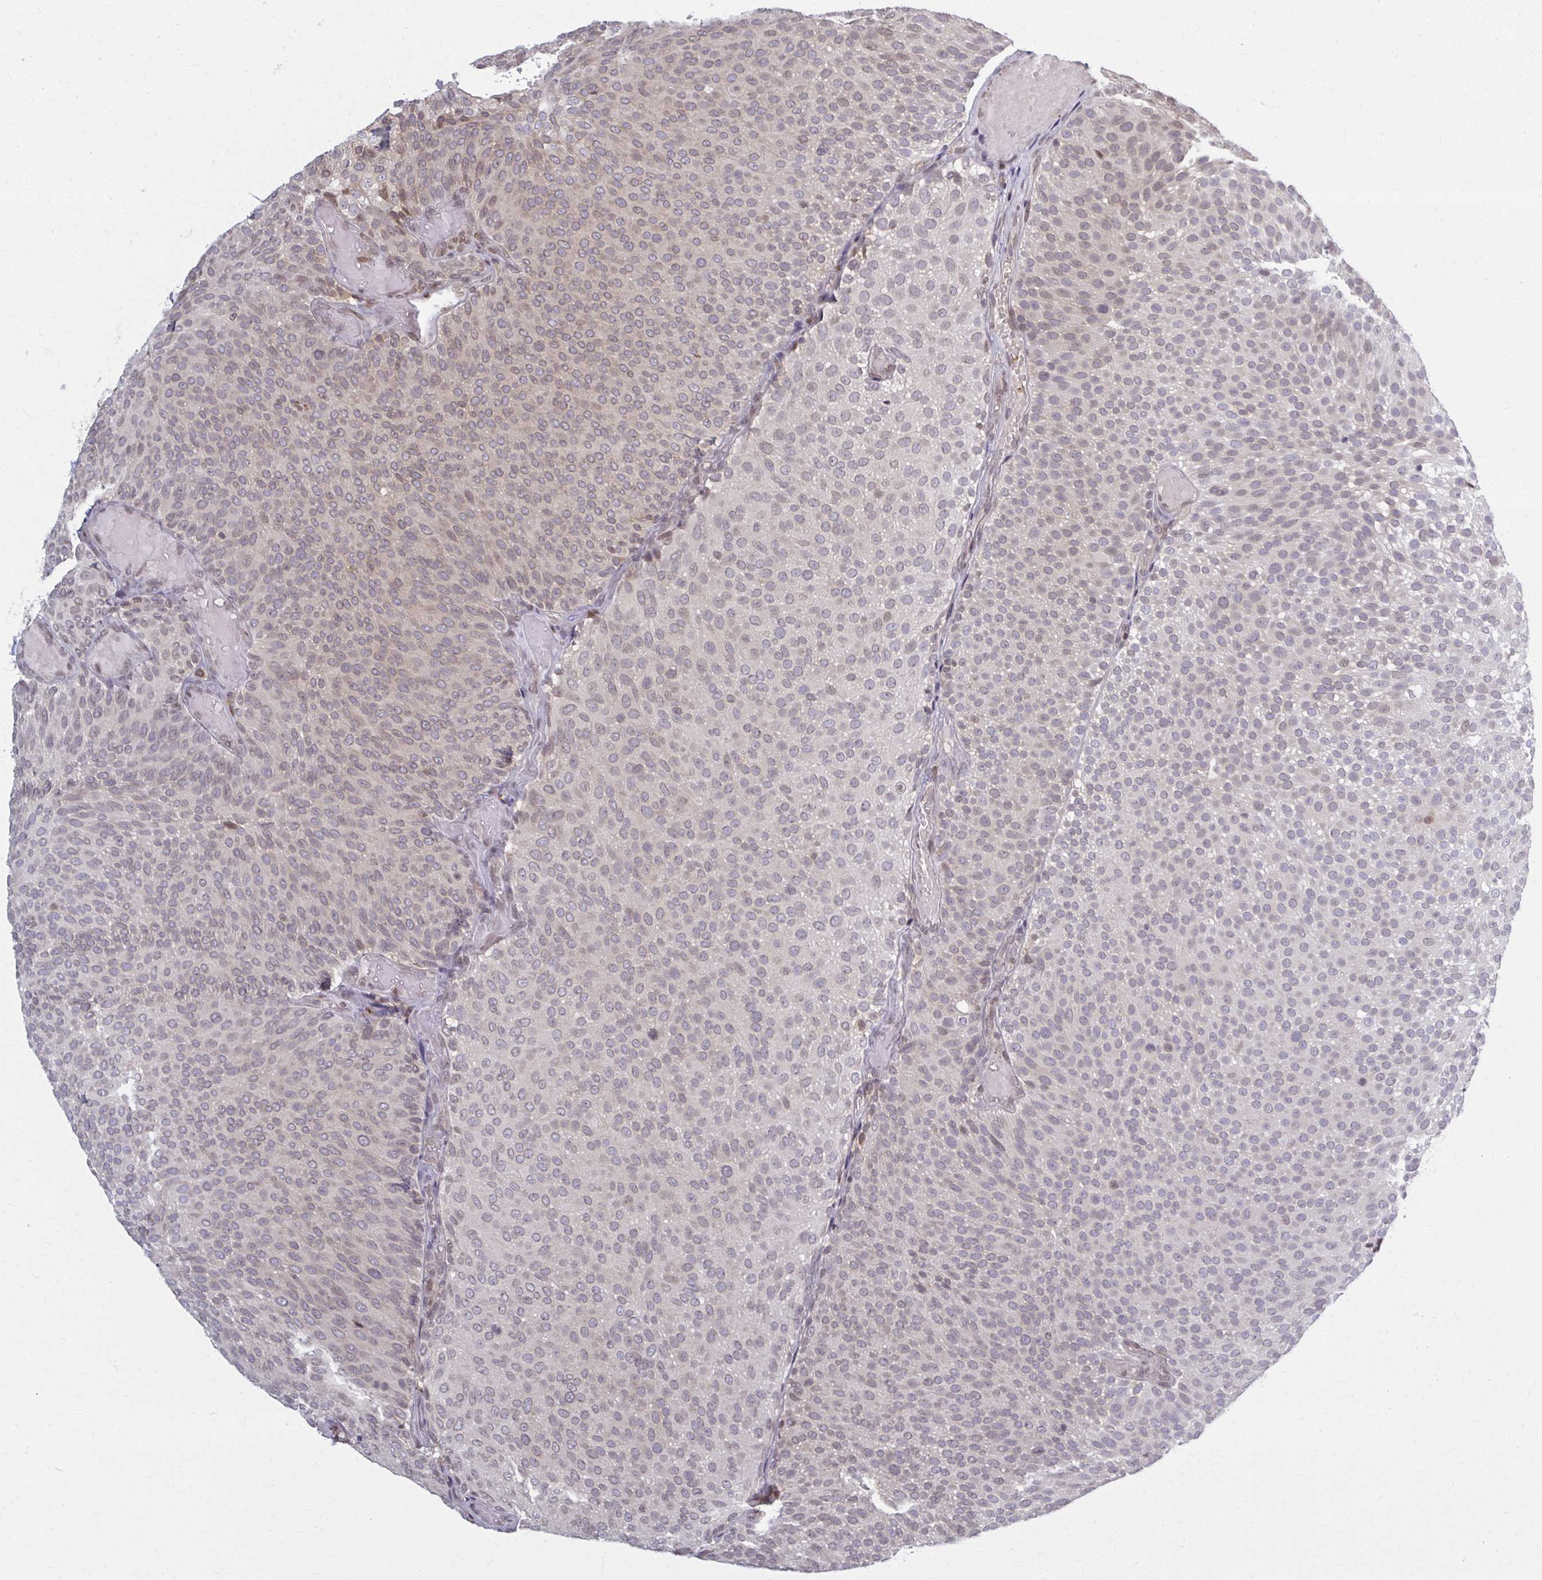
{"staining": {"intensity": "moderate", "quantity": "25%-75%", "location": "nuclear"}, "tissue": "urothelial cancer", "cell_type": "Tumor cells", "image_type": "cancer", "snomed": [{"axis": "morphology", "description": "Urothelial carcinoma, Low grade"}, {"axis": "topography", "description": "Urinary bladder"}], "caption": "Human urothelial carcinoma (low-grade) stained with a brown dye exhibits moderate nuclear positive expression in approximately 25%-75% of tumor cells.", "gene": "MDH1", "patient": {"sex": "male", "age": 78}}